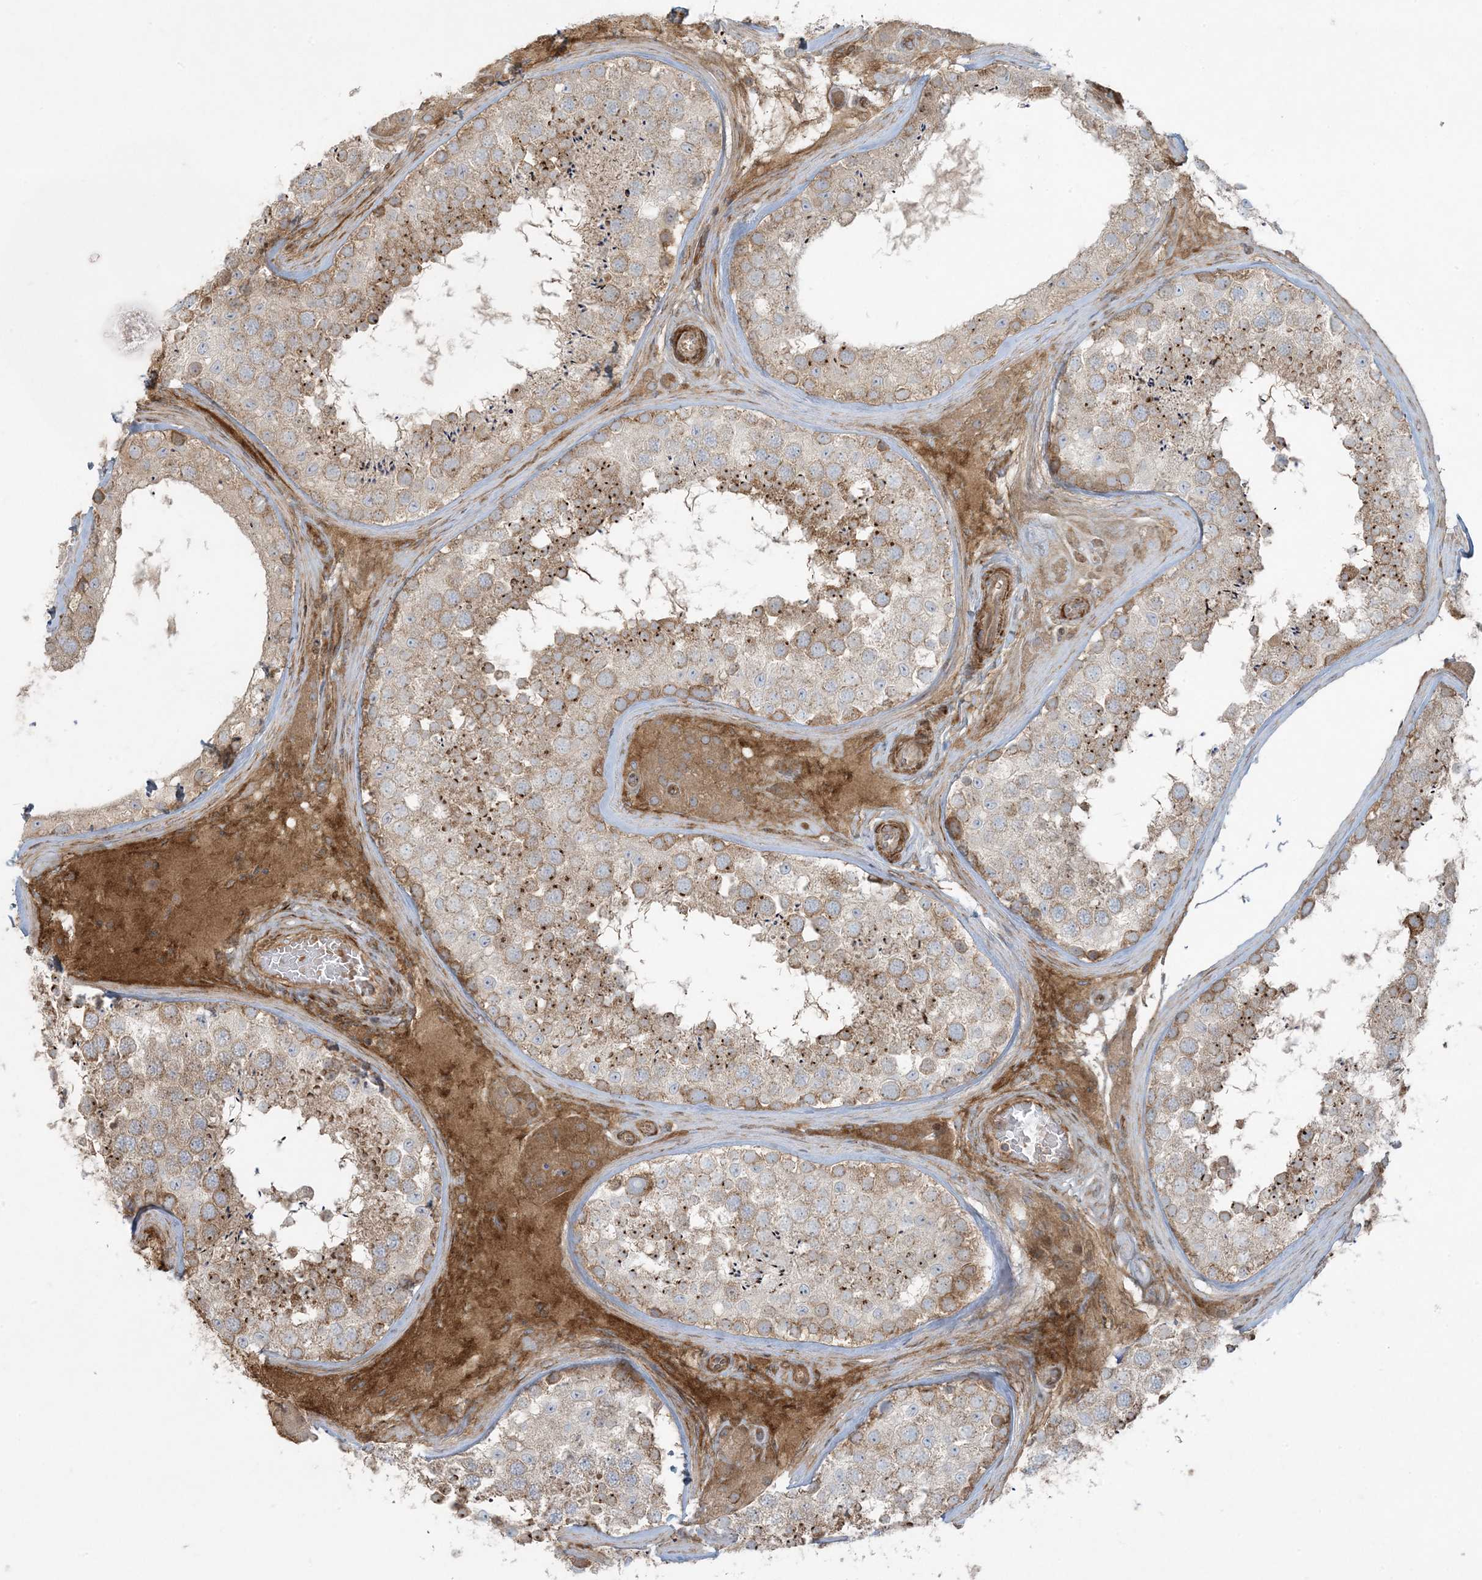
{"staining": {"intensity": "moderate", "quantity": "25%-75%", "location": "cytoplasmic/membranous"}, "tissue": "testis", "cell_type": "Cells in seminiferous ducts", "image_type": "normal", "snomed": [{"axis": "morphology", "description": "Normal tissue, NOS"}, {"axis": "topography", "description": "Testis"}], "caption": "DAB (3,3'-diaminobenzidine) immunohistochemical staining of benign testis demonstrates moderate cytoplasmic/membranous protein staining in about 25%-75% of cells in seminiferous ducts. The staining is performed using DAB (3,3'-diaminobenzidine) brown chromogen to label protein expression. The nuclei are counter-stained blue using hematoxylin.", "gene": "PIK3R4", "patient": {"sex": "male", "age": 46}}